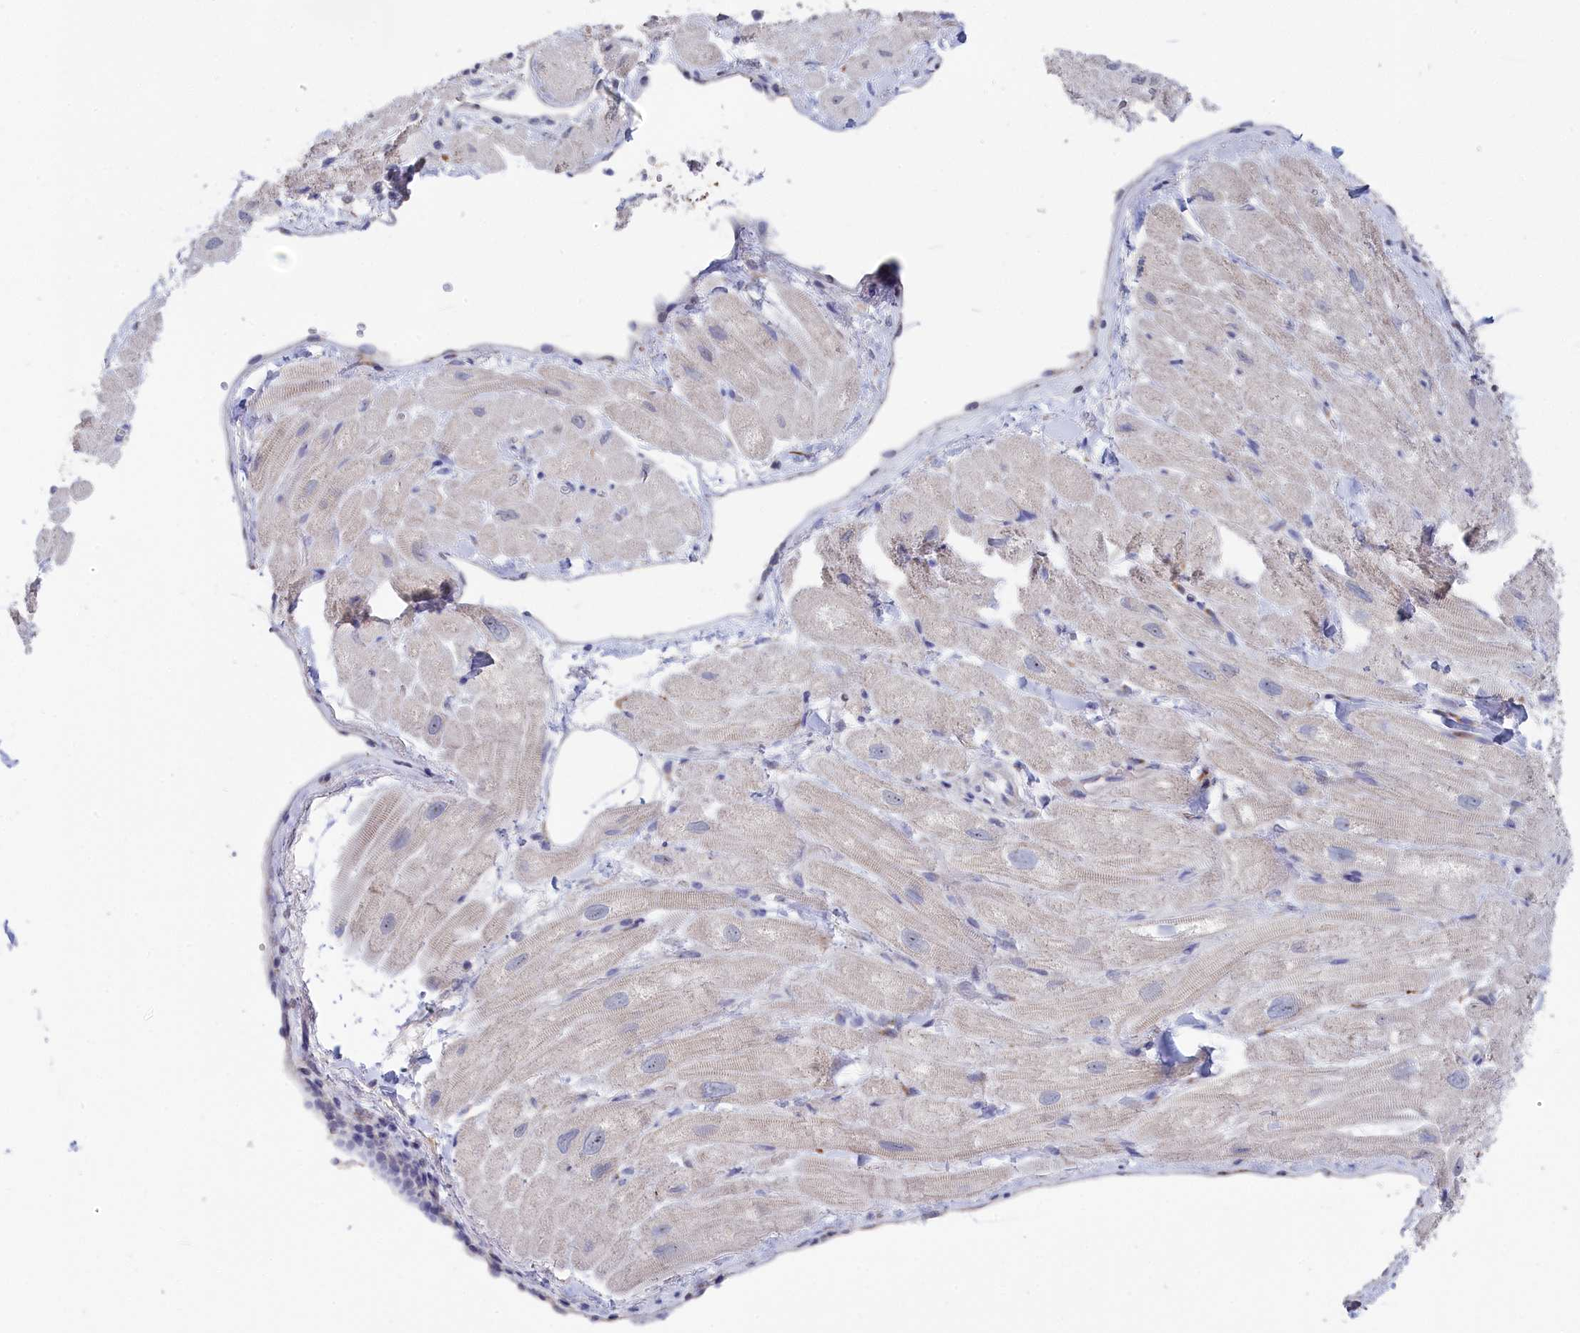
{"staining": {"intensity": "negative", "quantity": "none", "location": "none"}, "tissue": "heart muscle", "cell_type": "Cardiomyocytes", "image_type": "normal", "snomed": [{"axis": "morphology", "description": "Normal tissue, NOS"}, {"axis": "topography", "description": "Heart"}], "caption": "Unremarkable heart muscle was stained to show a protein in brown. There is no significant positivity in cardiomyocytes. (DAB immunohistochemistry (IHC) visualized using brightfield microscopy, high magnification).", "gene": "SEMG2", "patient": {"sex": "male", "age": 65}}